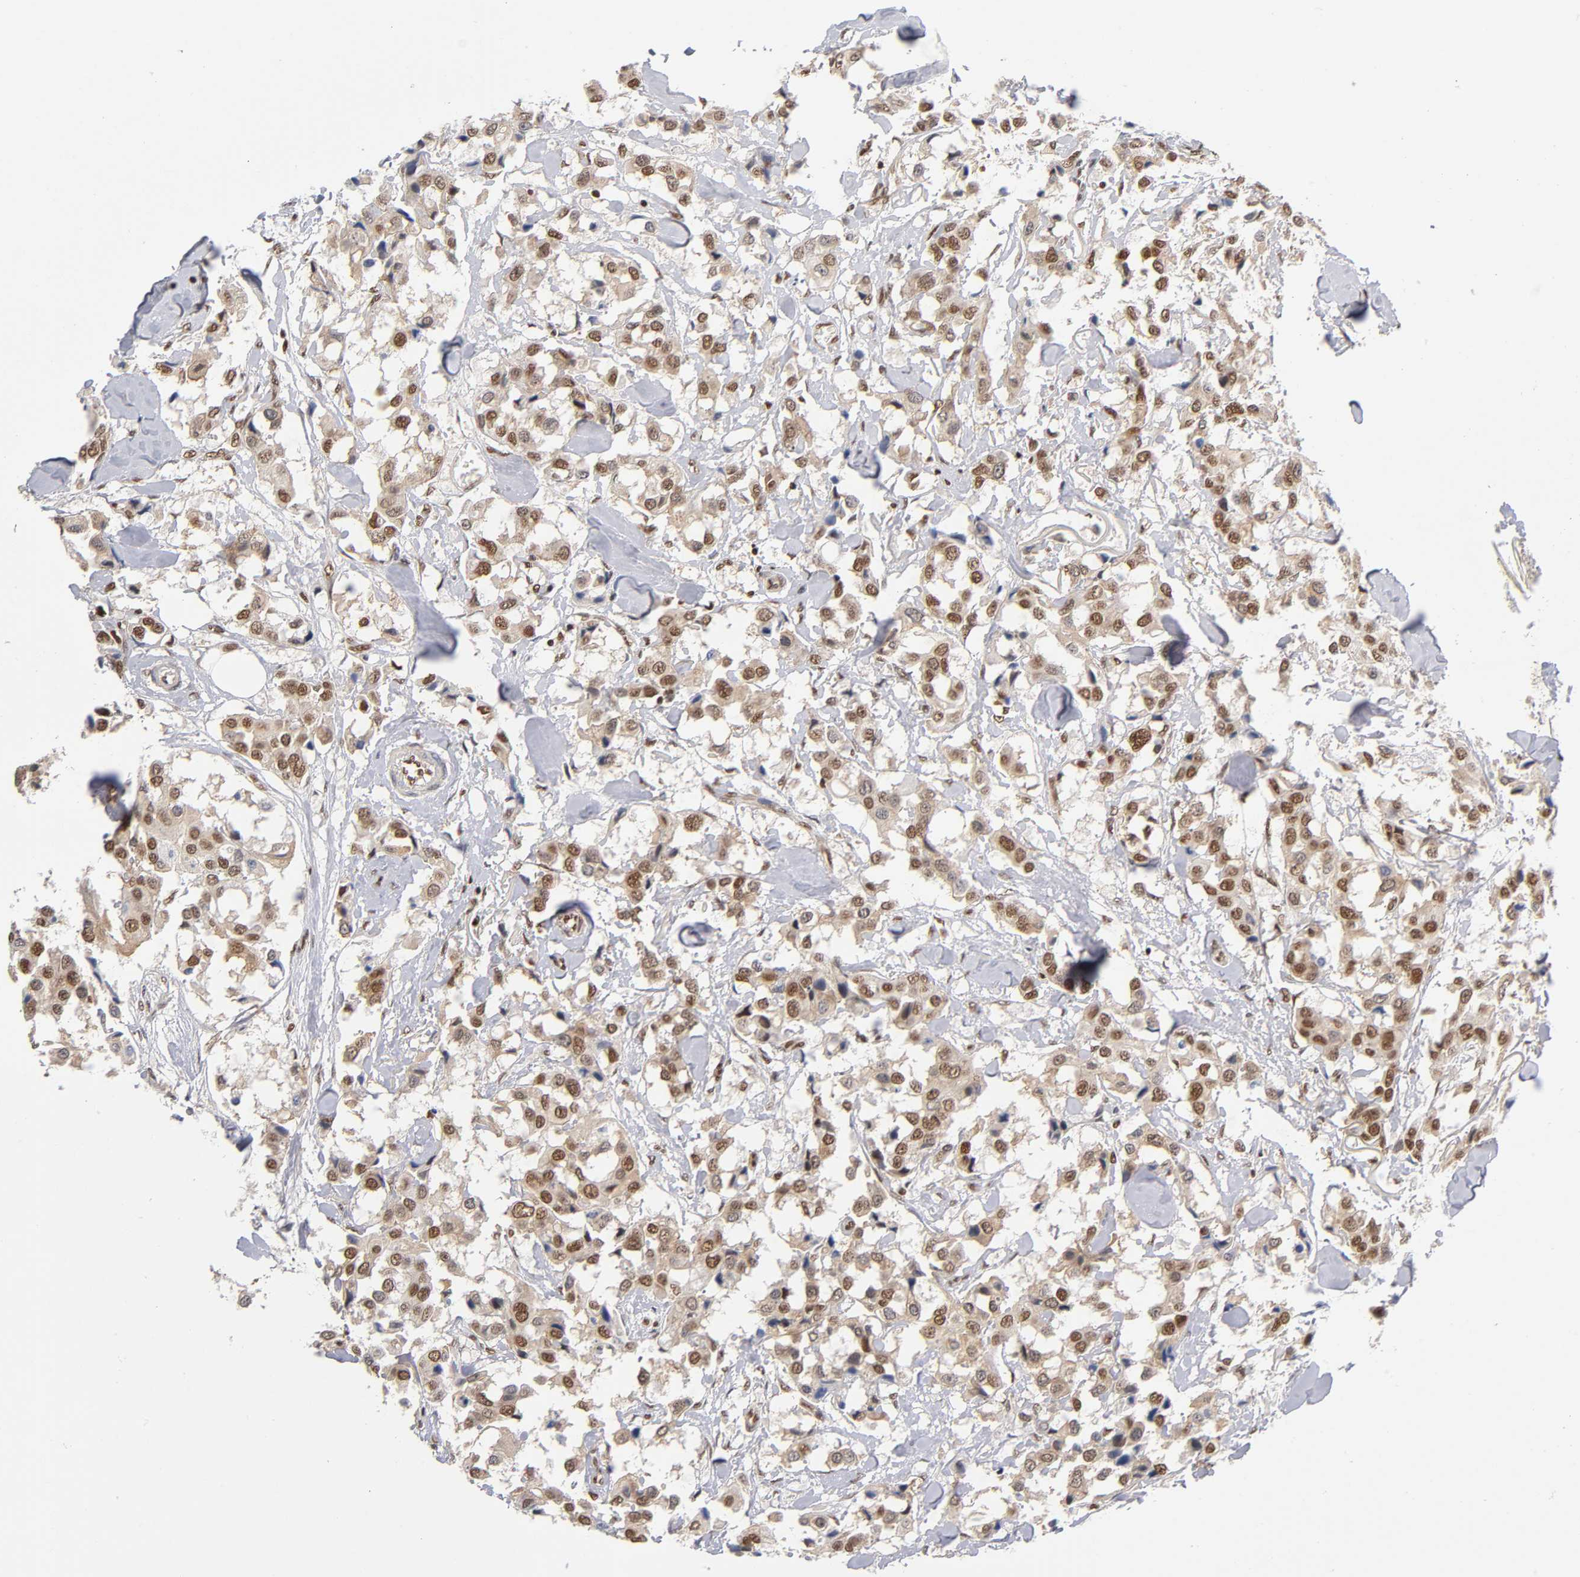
{"staining": {"intensity": "moderate", "quantity": ">75%", "location": "nuclear"}, "tissue": "breast cancer", "cell_type": "Tumor cells", "image_type": "cancer", "snomed": [{"axis": "morphology", "description": "Duct carcinoma"}, {"axis": "topography", "description": "Breast"}], "caption": "DAB (3,3'-diaminobenzidine) immunohistochemical staining of human breast cancer (invasive ductal carcinoma) reveals moderate nuclear protein staining in approximately >75% of tumor cells. Using DAB (brown) and hematoxylin (blue) stains, captured at high magnification using brightfield microscopy.", "gene": "ILKAP", "patient": {"sex": "female", "age": 80}}